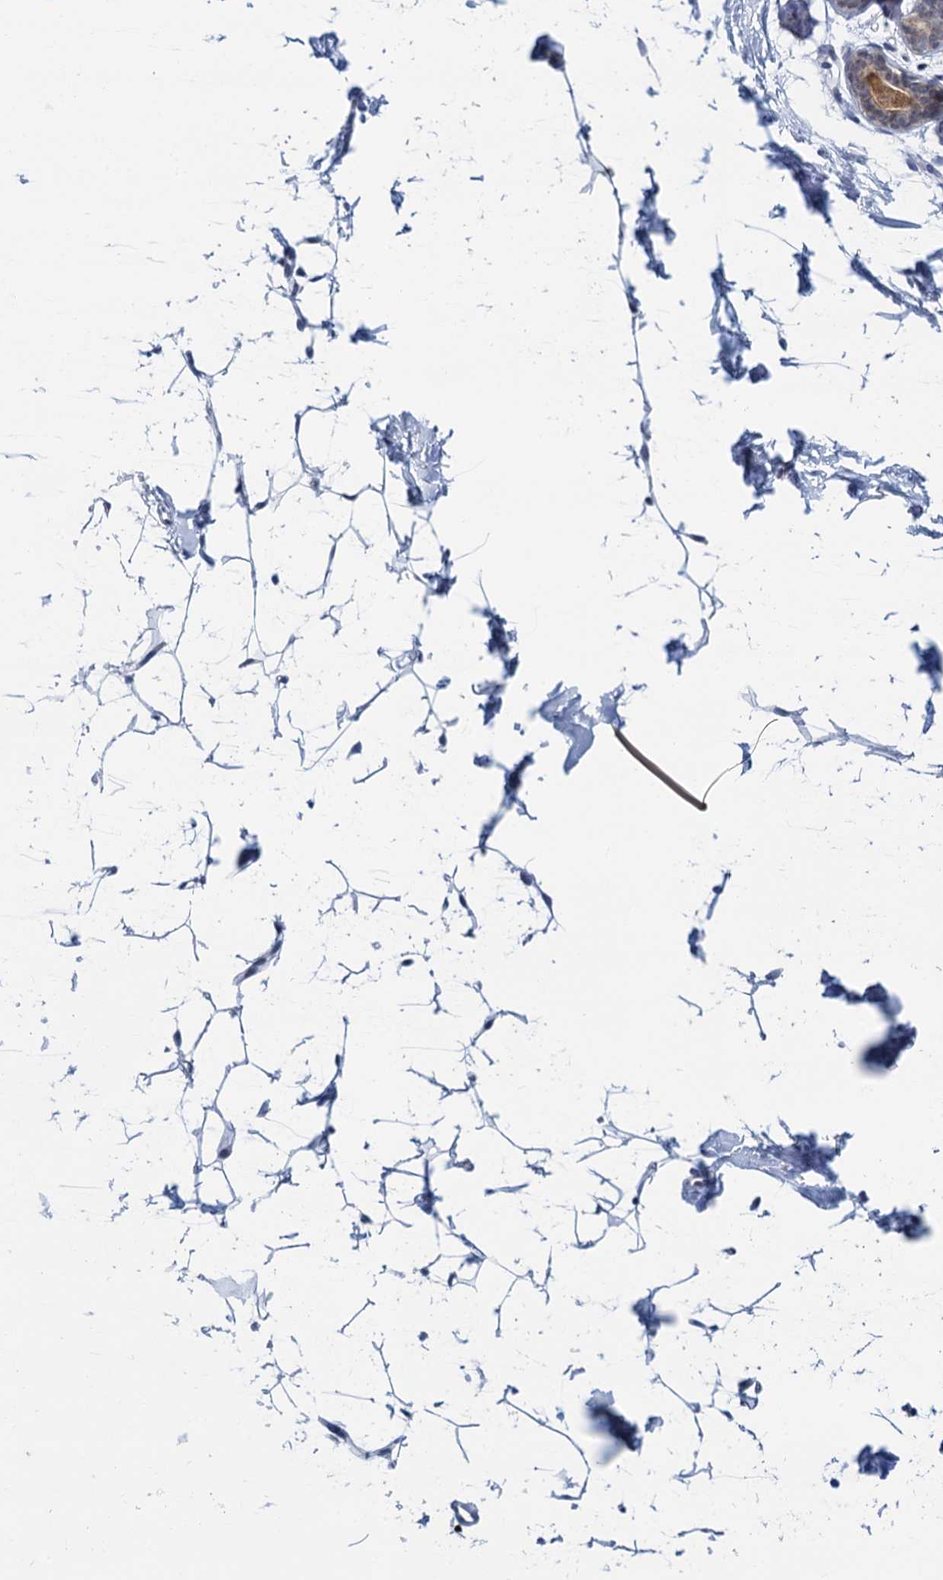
{"staining": {"intensity": "negative", "quantity": "none", "location": "none"}, "tissue": "adipose tissue", "cell_type": "Adipocytes", "image_type": "normal", "snomed": [{"axis": "morphology", "description": "Normal tissue, NOS"}, {"axis": "topography", "description": "Breast"}], "caption": "The image demonstrates no significant positivity in adipocytes of adipose tissue.", "gene": "EPS8L1", "patient": {"sex": "female", "age": 23}}